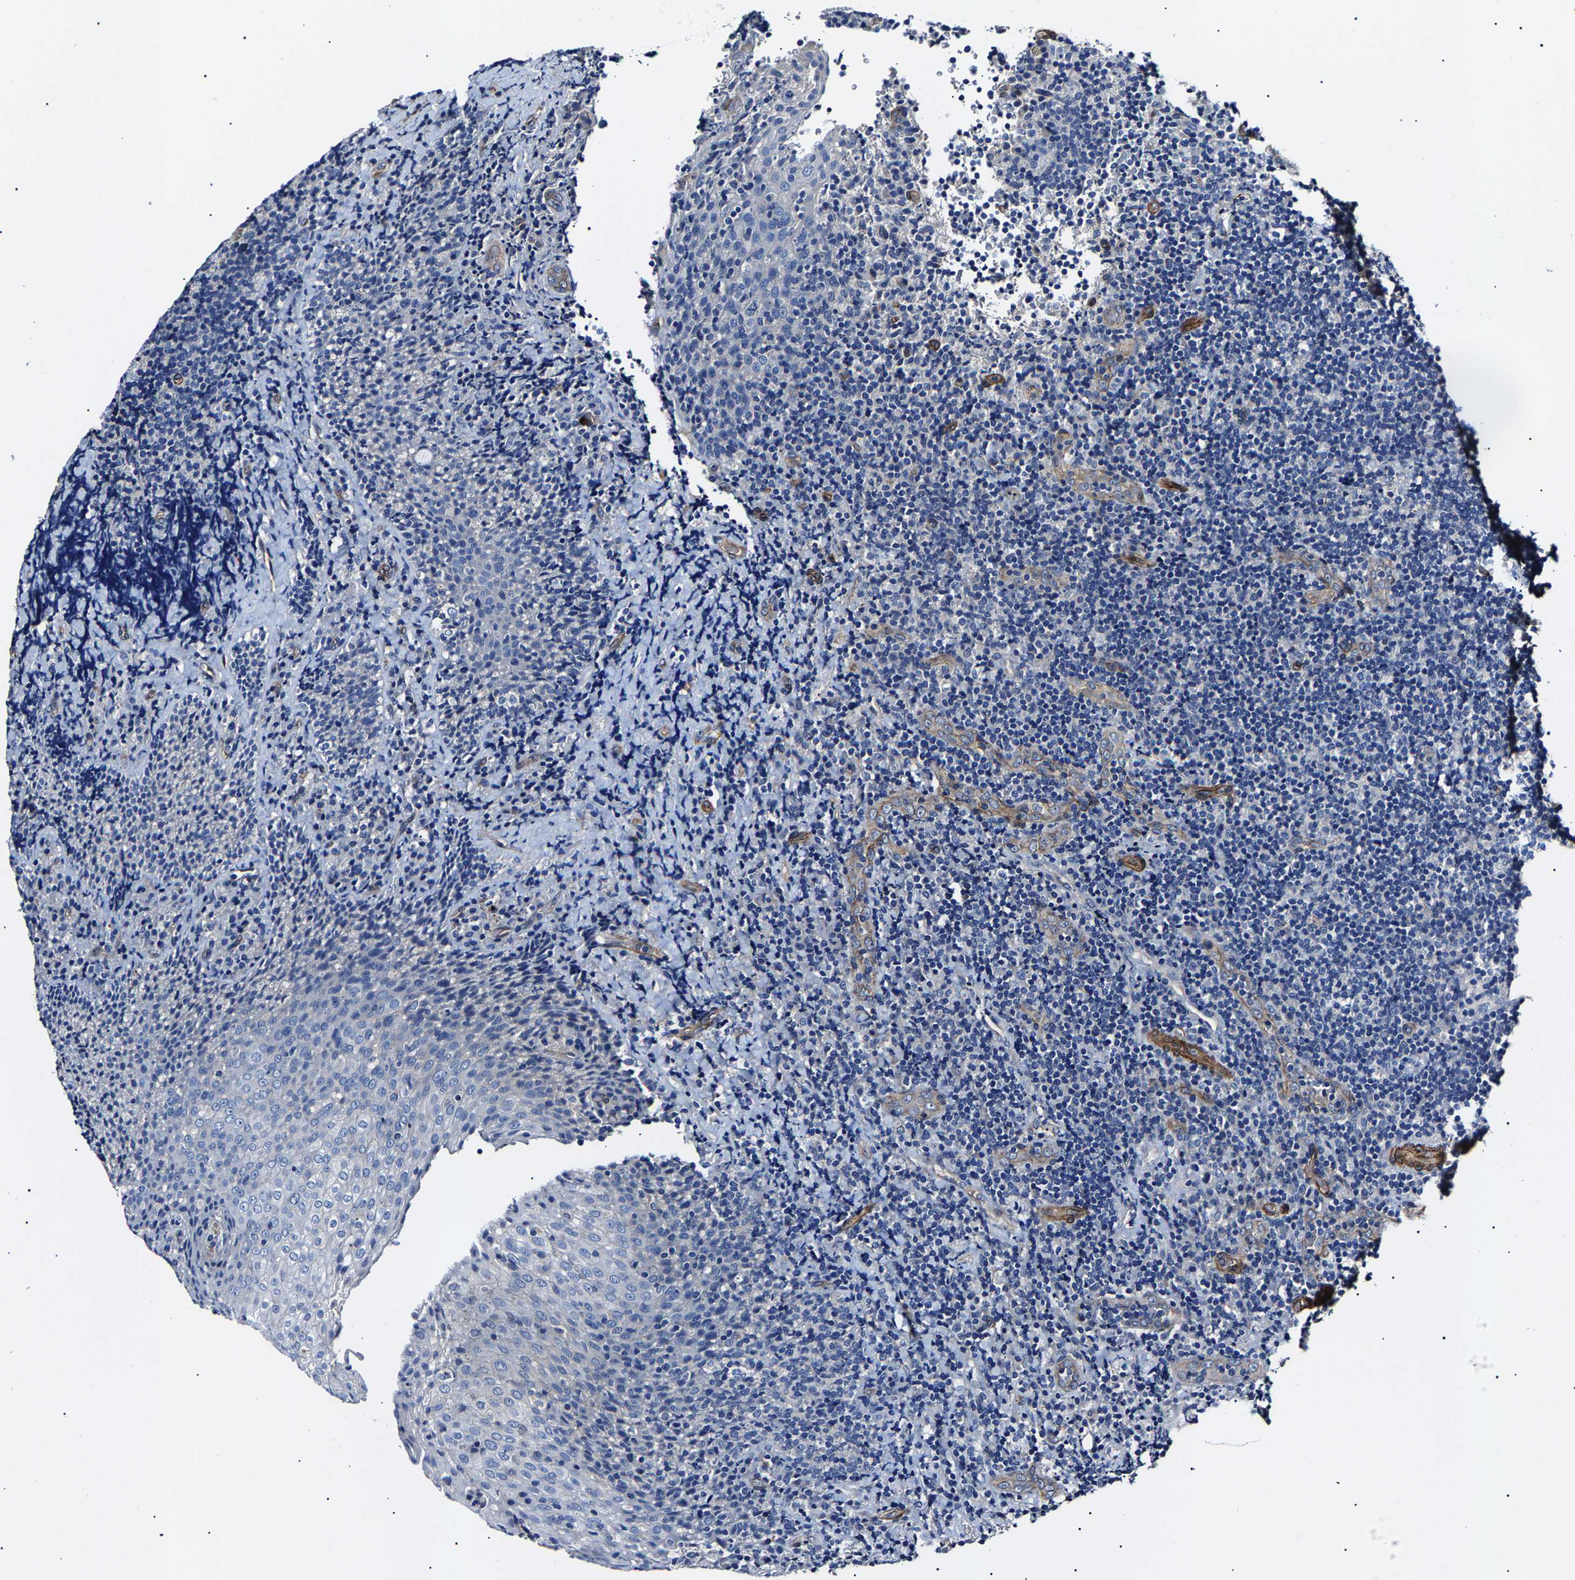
{"staining": {"intensity": "negative", "quantity": "none", "location": "none"}, "tissue": "lymphoma", "cell_type": "Tumor cells", "image_type": "cancer", "snomed": [{"axis": "morphology", "description": "Malignant lymphoma, non-Hodgkin's type, High grade"}, {"axis": "topography", "description": "Tonsil"}], "caption": "Immunohistochemistry of human lymphoma reveals no staining in tumor cells.", "gene": "KLHL42", "patient": {"sex": "female", "age": 36}}